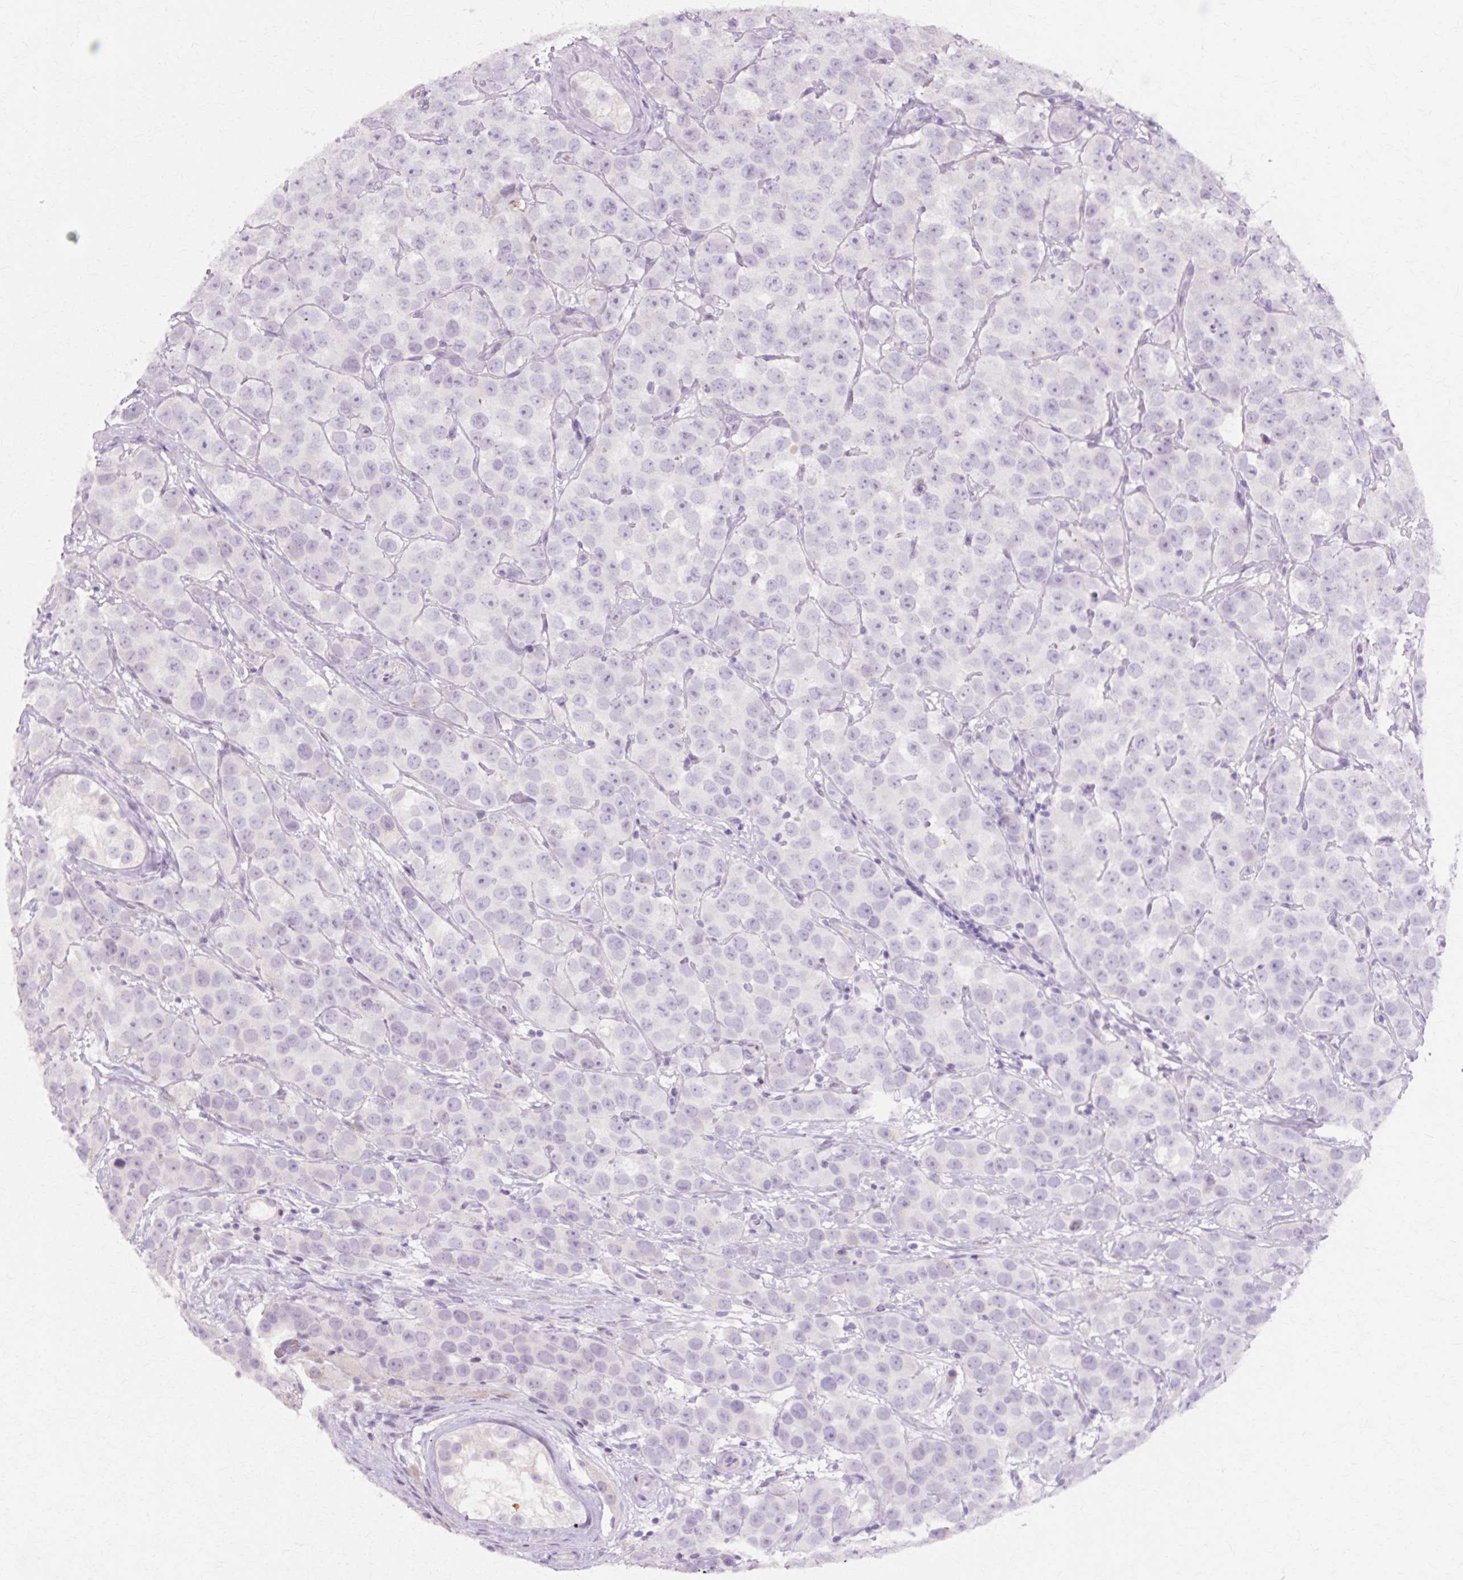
{"staining": {"intensity": "negative", "quantity": "none", "location": "none"}, "tissue": "testis cancer", "cell_type": "Tumor cells", "image_type": "cancer", "snomed": [{"axis": "morphology", "description": "Seminoma, NOS"}, {"axis": "topography", "description": "Testis"}], "caption": "DAB (3,3'-diaminobenzidine) immunohistochemical staining of human testis cancer (seminoma) exhibits no significant positivity in tumor cells.", "gene": "IRX2", "patient": {"sex": "male", "age": 28}}